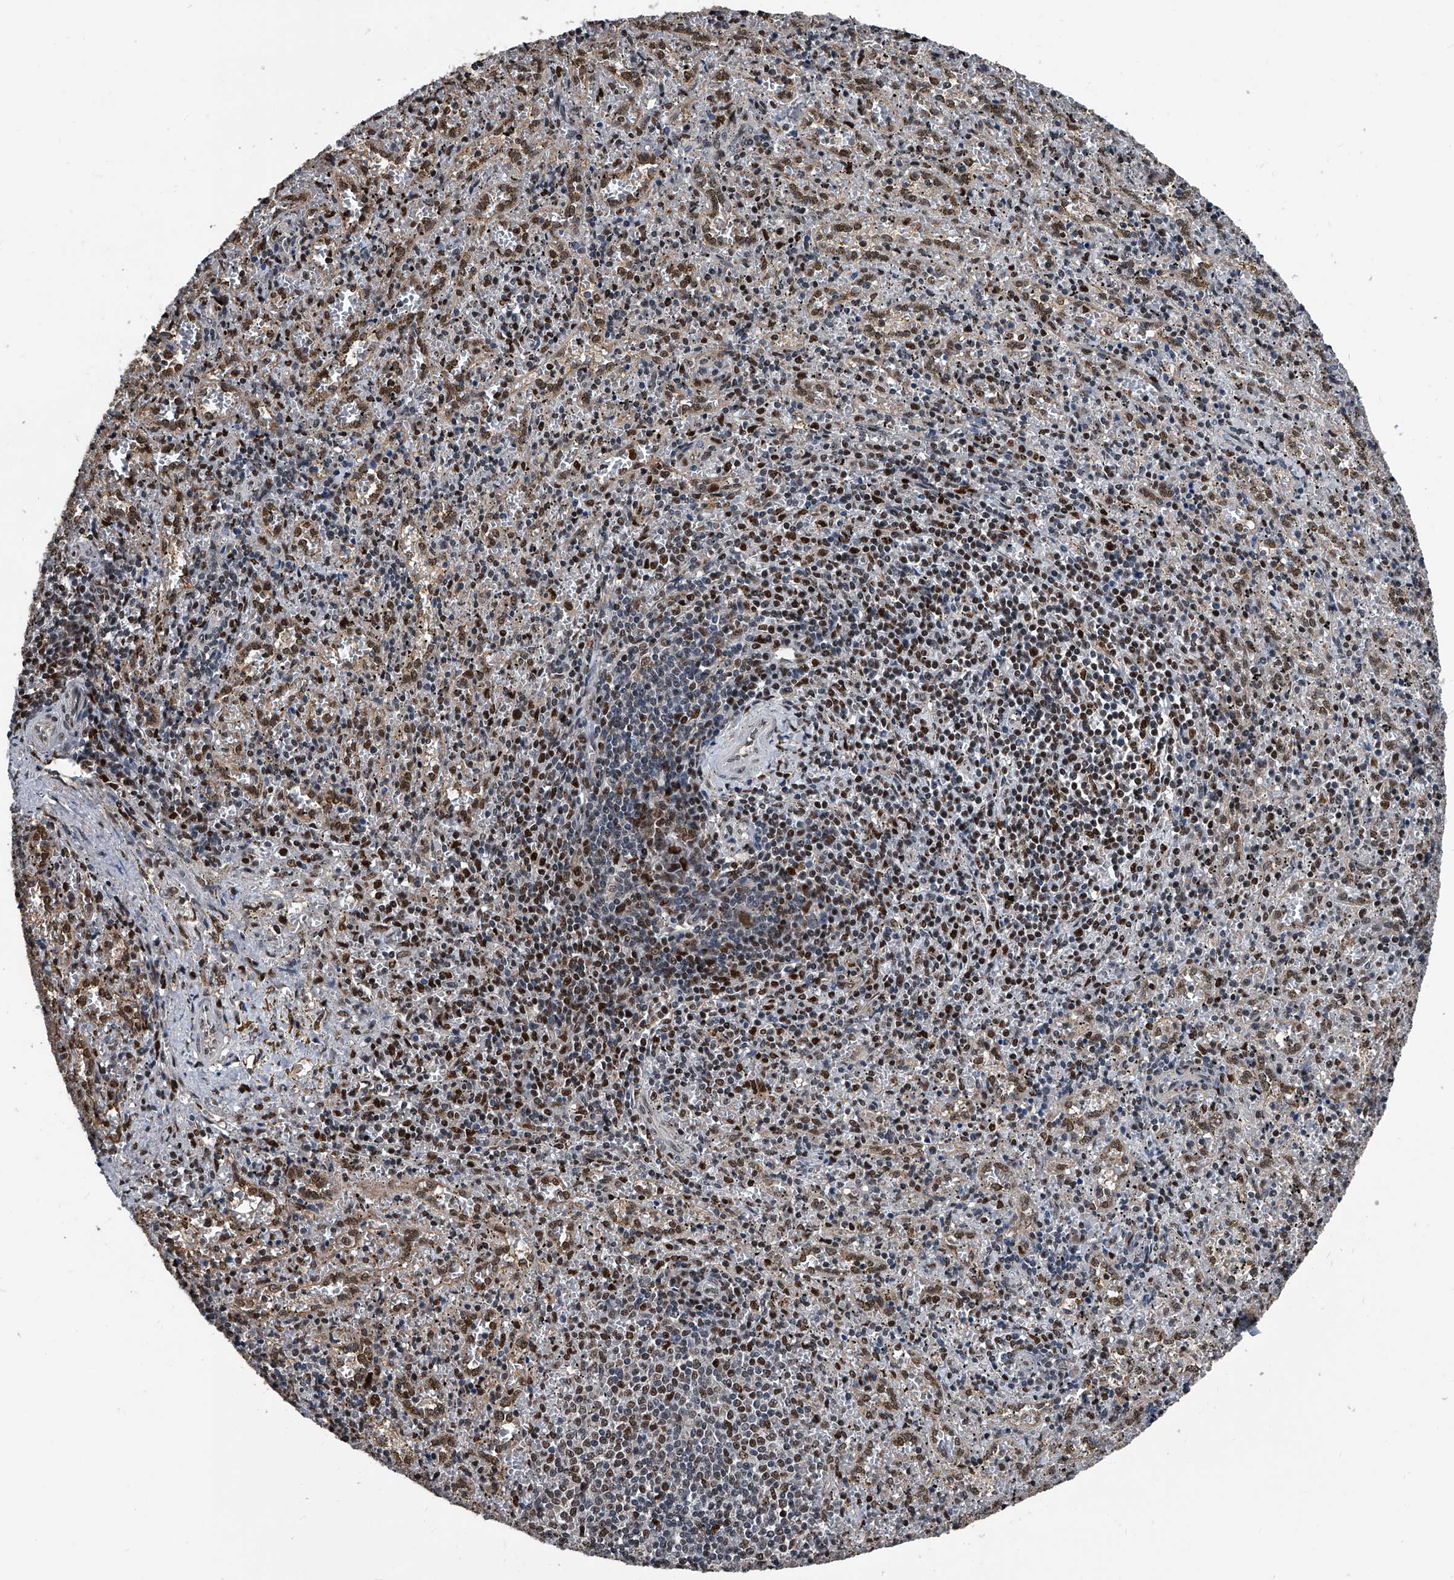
{"staining": {"intensity": "moderate", "quantity": "25%-75%", "location": "nuclear"}, "tissue": "spleen", "cell_type": "Cells in red pulp", "image_type": "normal", "snomed": [{"axis": "morphology", "description": "Normal tissue, NOS"}, {"axis": "topography", "description": "Spleen"}], "caption": "Protein staining of normal spleen shows moderate nuclear positivity in about 25%-75% of cells in red pulp. The staining was performed using DAB (3,3'-diaminobenzidine), with brown indicating positive protein expression. Nuclei are stained blue with hematoxylin.", "gene": "FKBP5", "patient": {"sex": "male", "age": 11}}